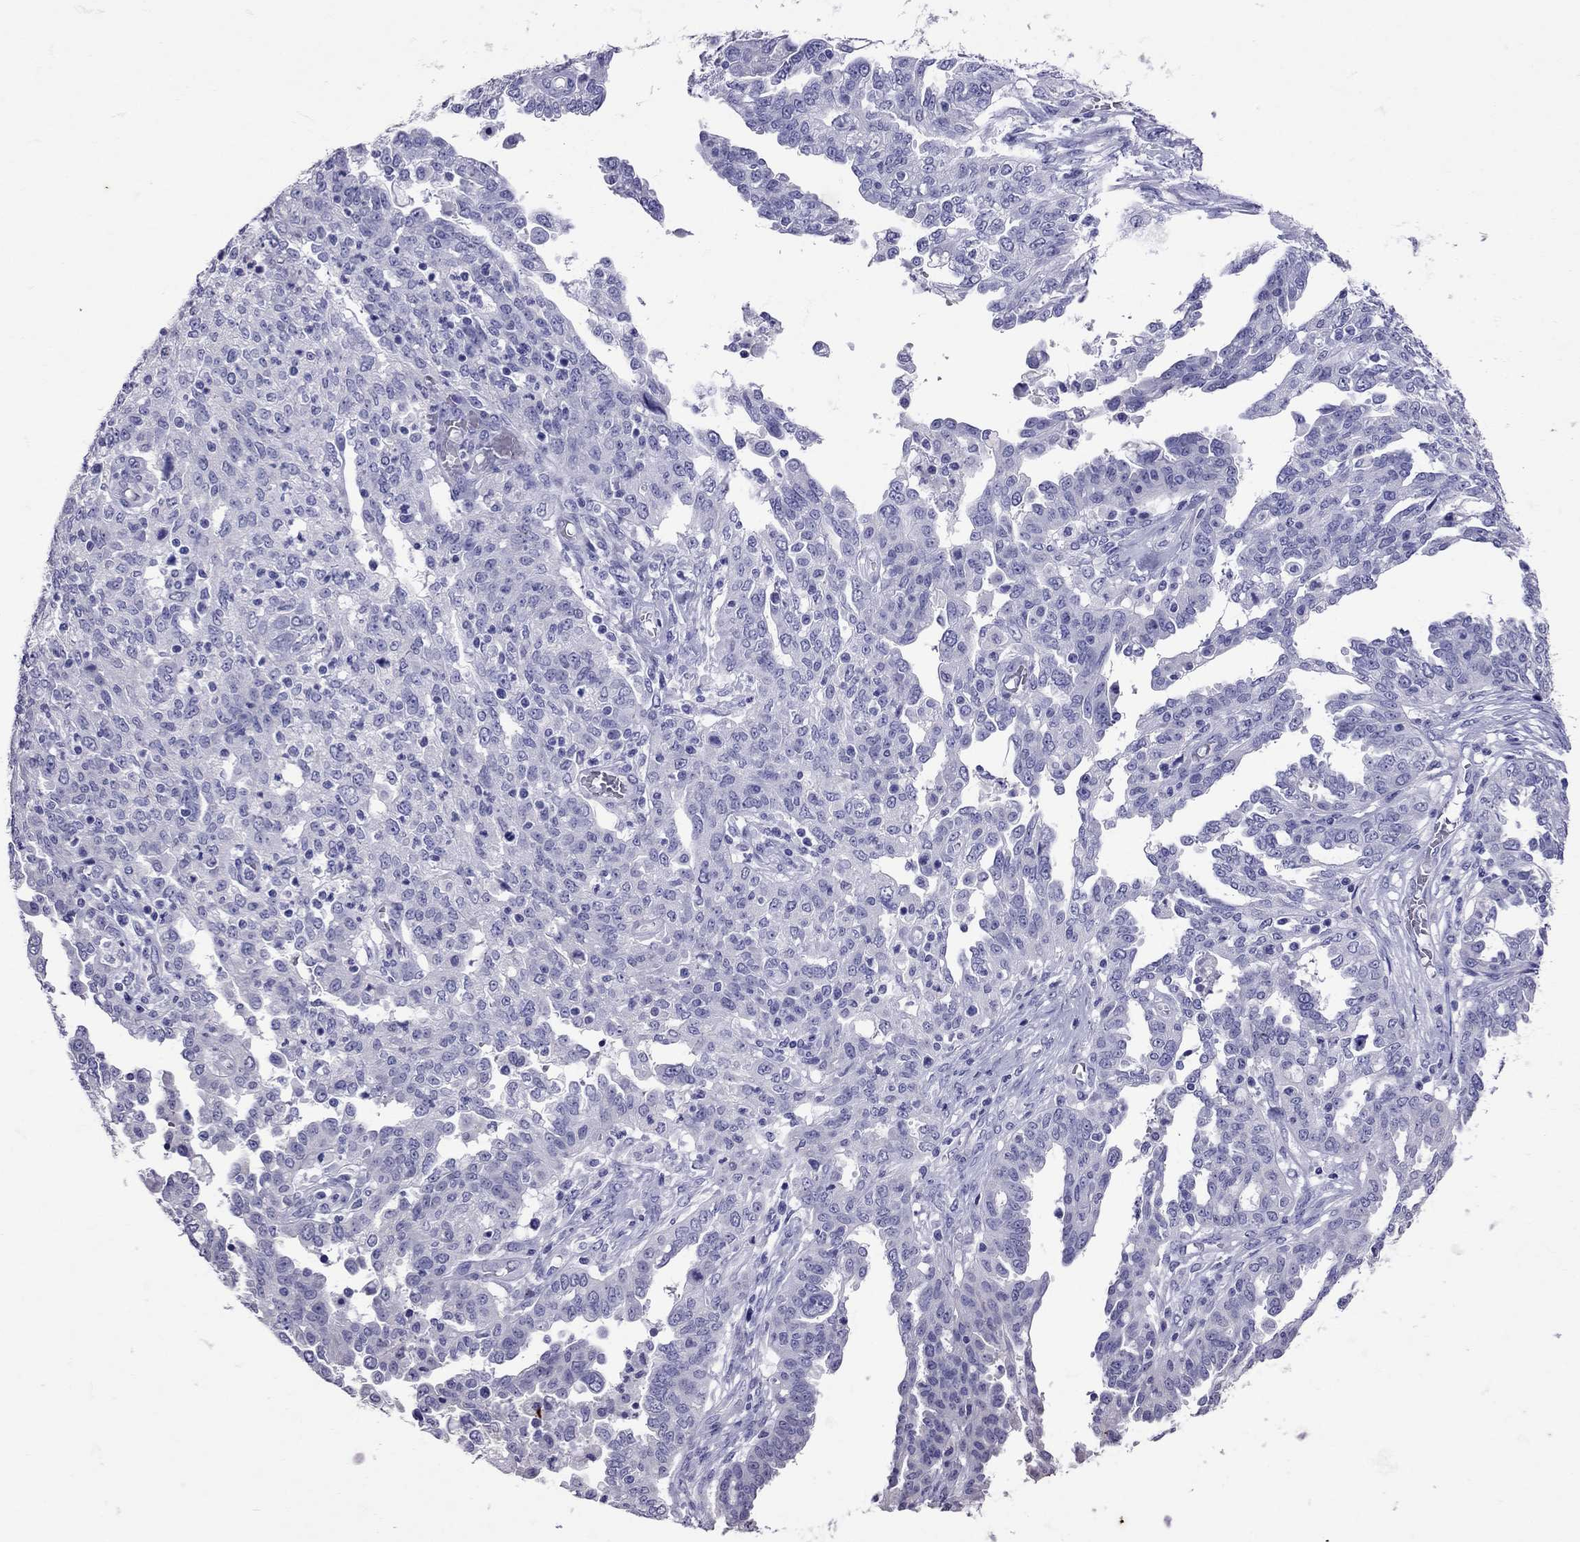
{"staining": {"intensity": "negative", "quantity": "none", "location": "none"}, "tissue": "ovarian cancer", "cell_type": "Tumor cells", "image_type": "cancer", "snomed": [{"axis": "morphology", "description": "Cystadenocarcinoma, serous, NOS"}, {"axis": "topography", "description": "Ovary"}], "caption": "The IHC image has no significant expression in tumor cells of ovarian cancer tissue.", "gene": "AVP", "patient": {"sex": "female", "age": 67}}